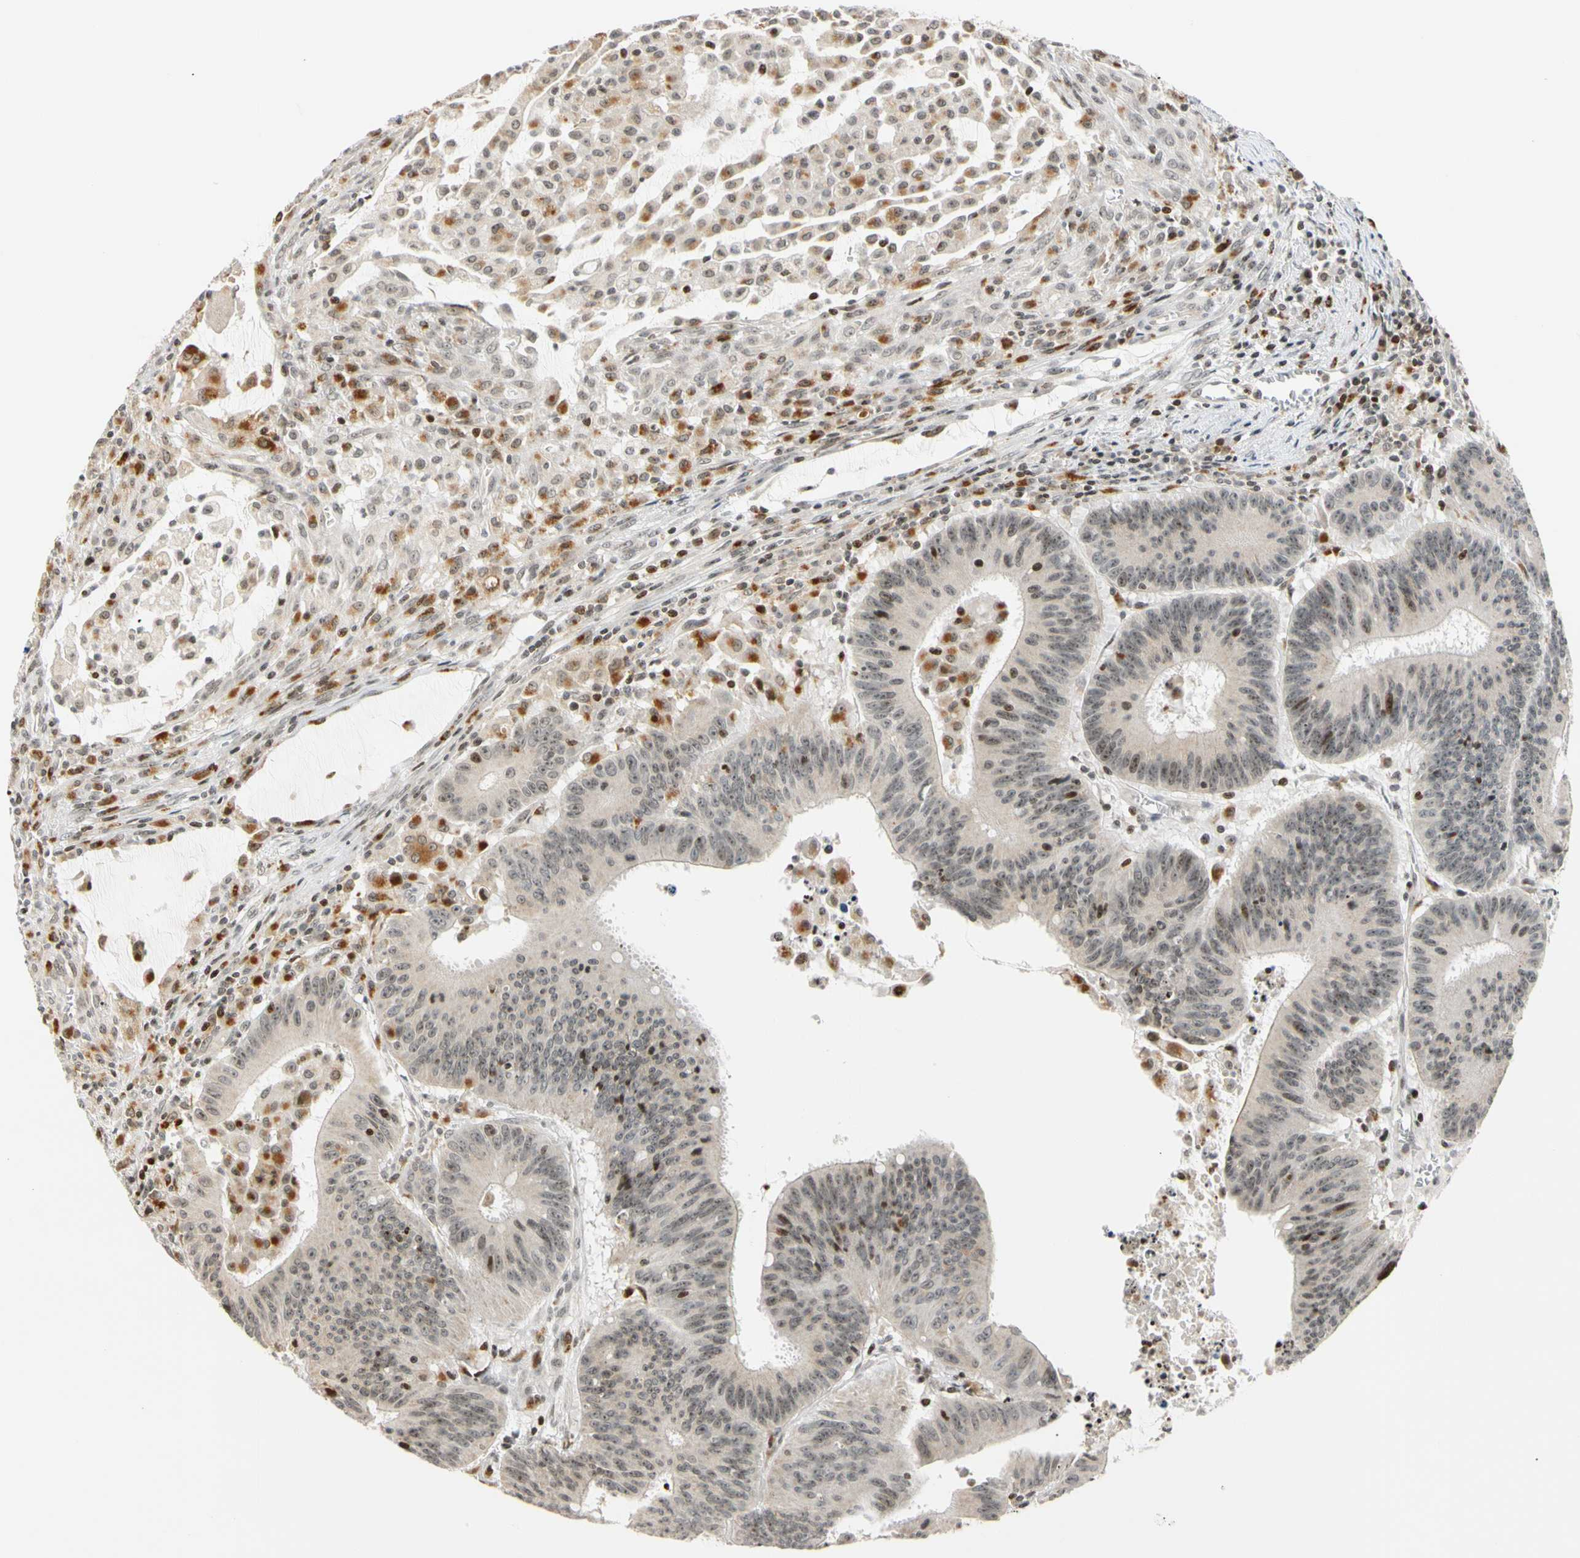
{"staining": {"intensity": "weak", "quantity": ">75%", "location": "nuclear"}, "tissue": "colorectal cancer", "cell_type": "Tumor cells", "image_type": "cancer", "snomed": [{"axis": "morphology", "description": "Adenocarcinoma, NOS"}, {"axis": "topography", "description": "Colon"}], "caption": "Brown immunohistochemical staining in human colorectal cancer (adenocarcinoma) demonstrates weak nuclear positivity in about >75% of tumor cells.", "gene": "CDK7", "patient": {"sex": "male", "age": 45}}